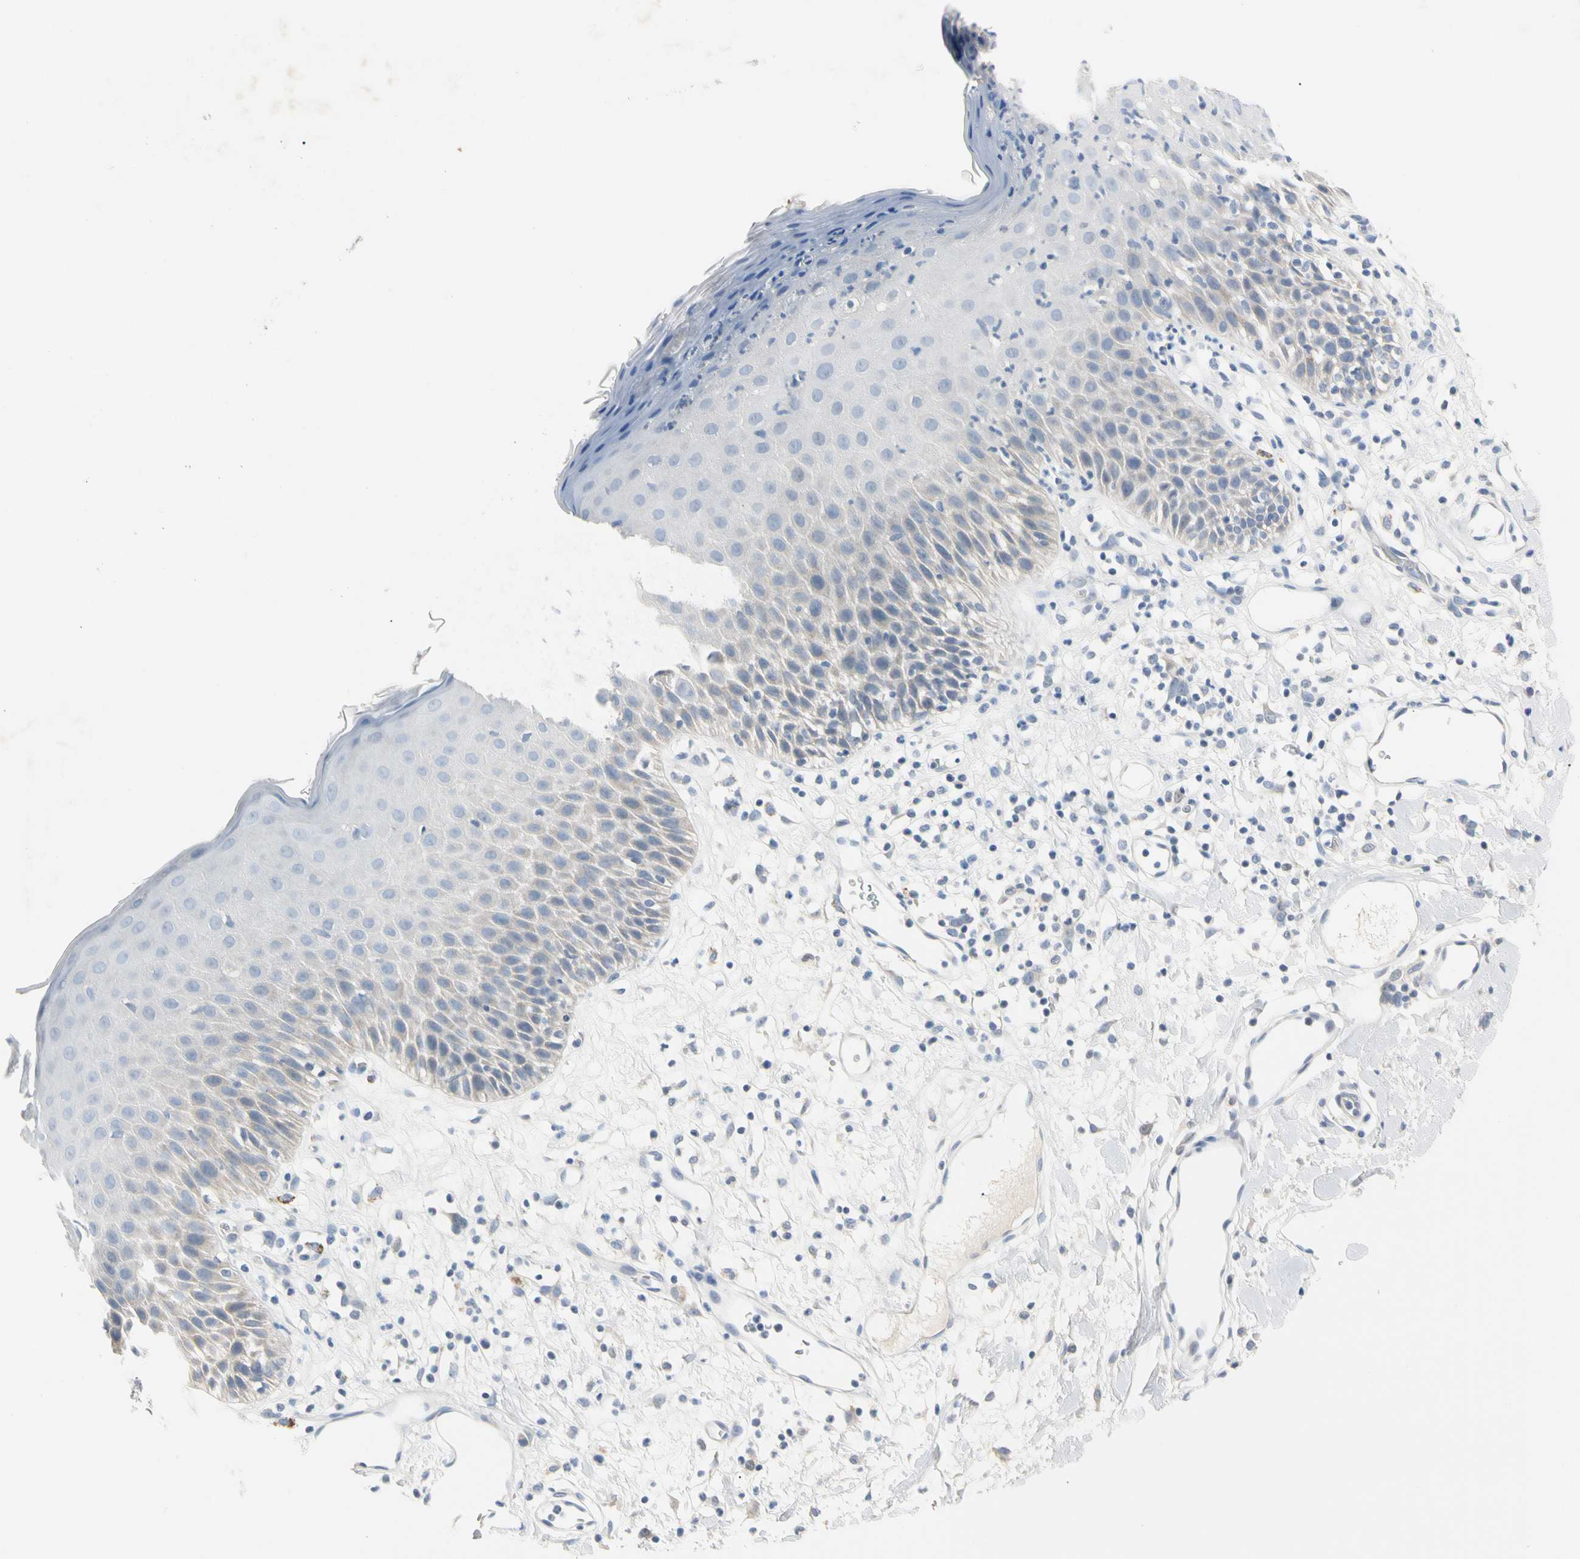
{"staining": {"intensity": "negative", "quantity": "none", "location": "none"}, "tissue": "skin", "cell_type": "Epidermal cells", "image_type": "normal", "snomed": [{"axis": "morphology", "description": "Normal tissue, NOS"}, {"axis": "topography", "description": "Vulva"}, {"axis": "topography", "description": "Peripheral nerve tissue"}], "caption": "This histopathology image is of normal skin stained with immunohistochemistry to label a protein in brown with the nuclei are counter-stained blue. There is no positivity in epidermal cells.", "gene": "MARK1", "patient": {"sex": "female", "age": 68}}